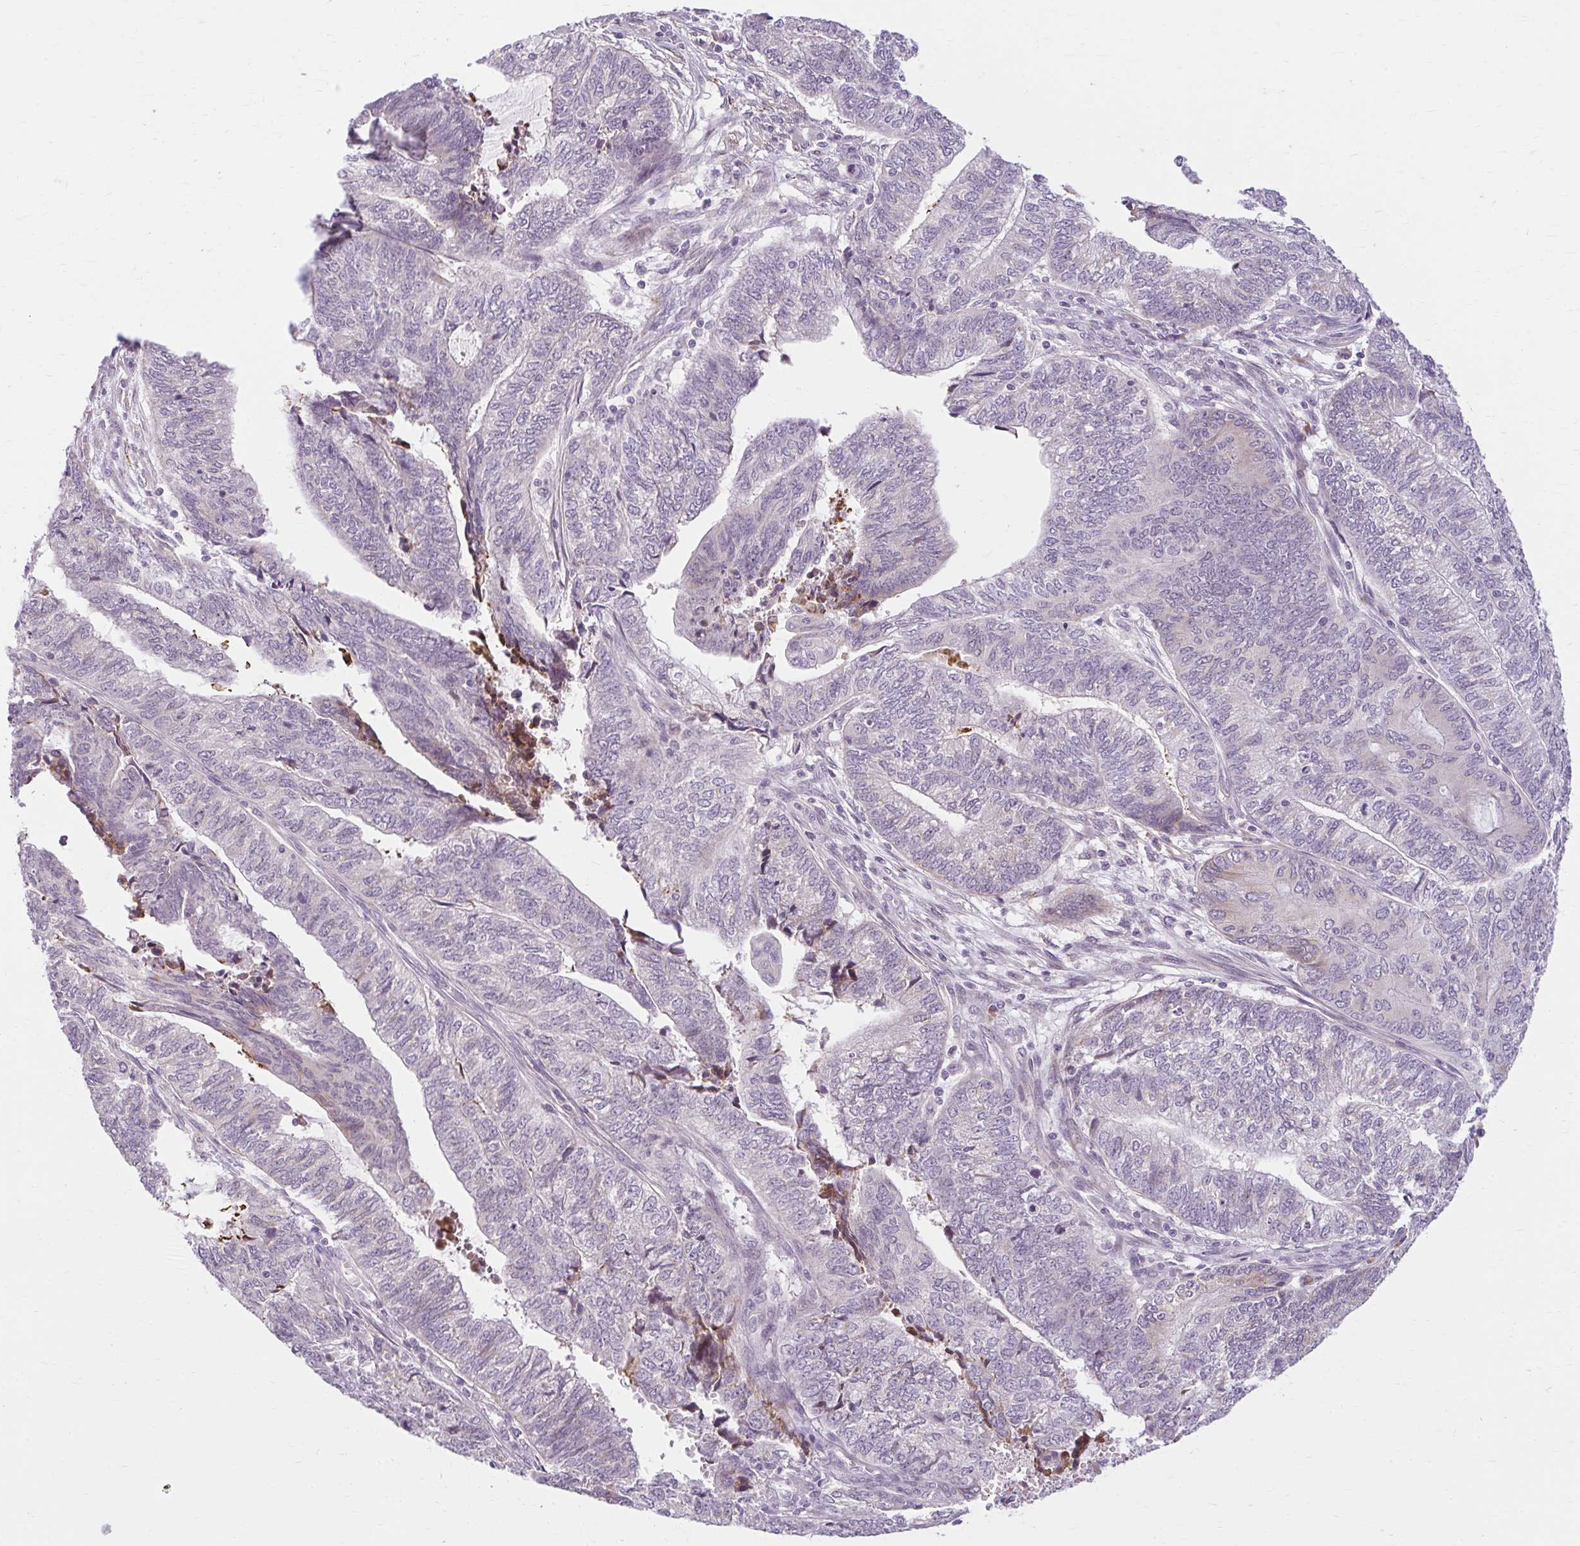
{"staining": {"intensity": "negative", "quantity": "none", "location": "none"}, "tissue": "endometrial cancer", "cell_type": "Tumor cells", "image_type": "cancer", "snomed": [{"axis": "morphology", "description": "Adenocarcinoma, NOS"}, {"axis": "topography", "description": "Uterus"}, {"axis": "topography", "description": "Endometrium"}], "caption": "A high-resolution histopathology image shows immunohistochemistry staining of endometrial adenocarcinoma, which shows no significant positivity in tumor cells.", "gene": "ZFYVE26", "patient": {"sex": "female", "age": 70}}